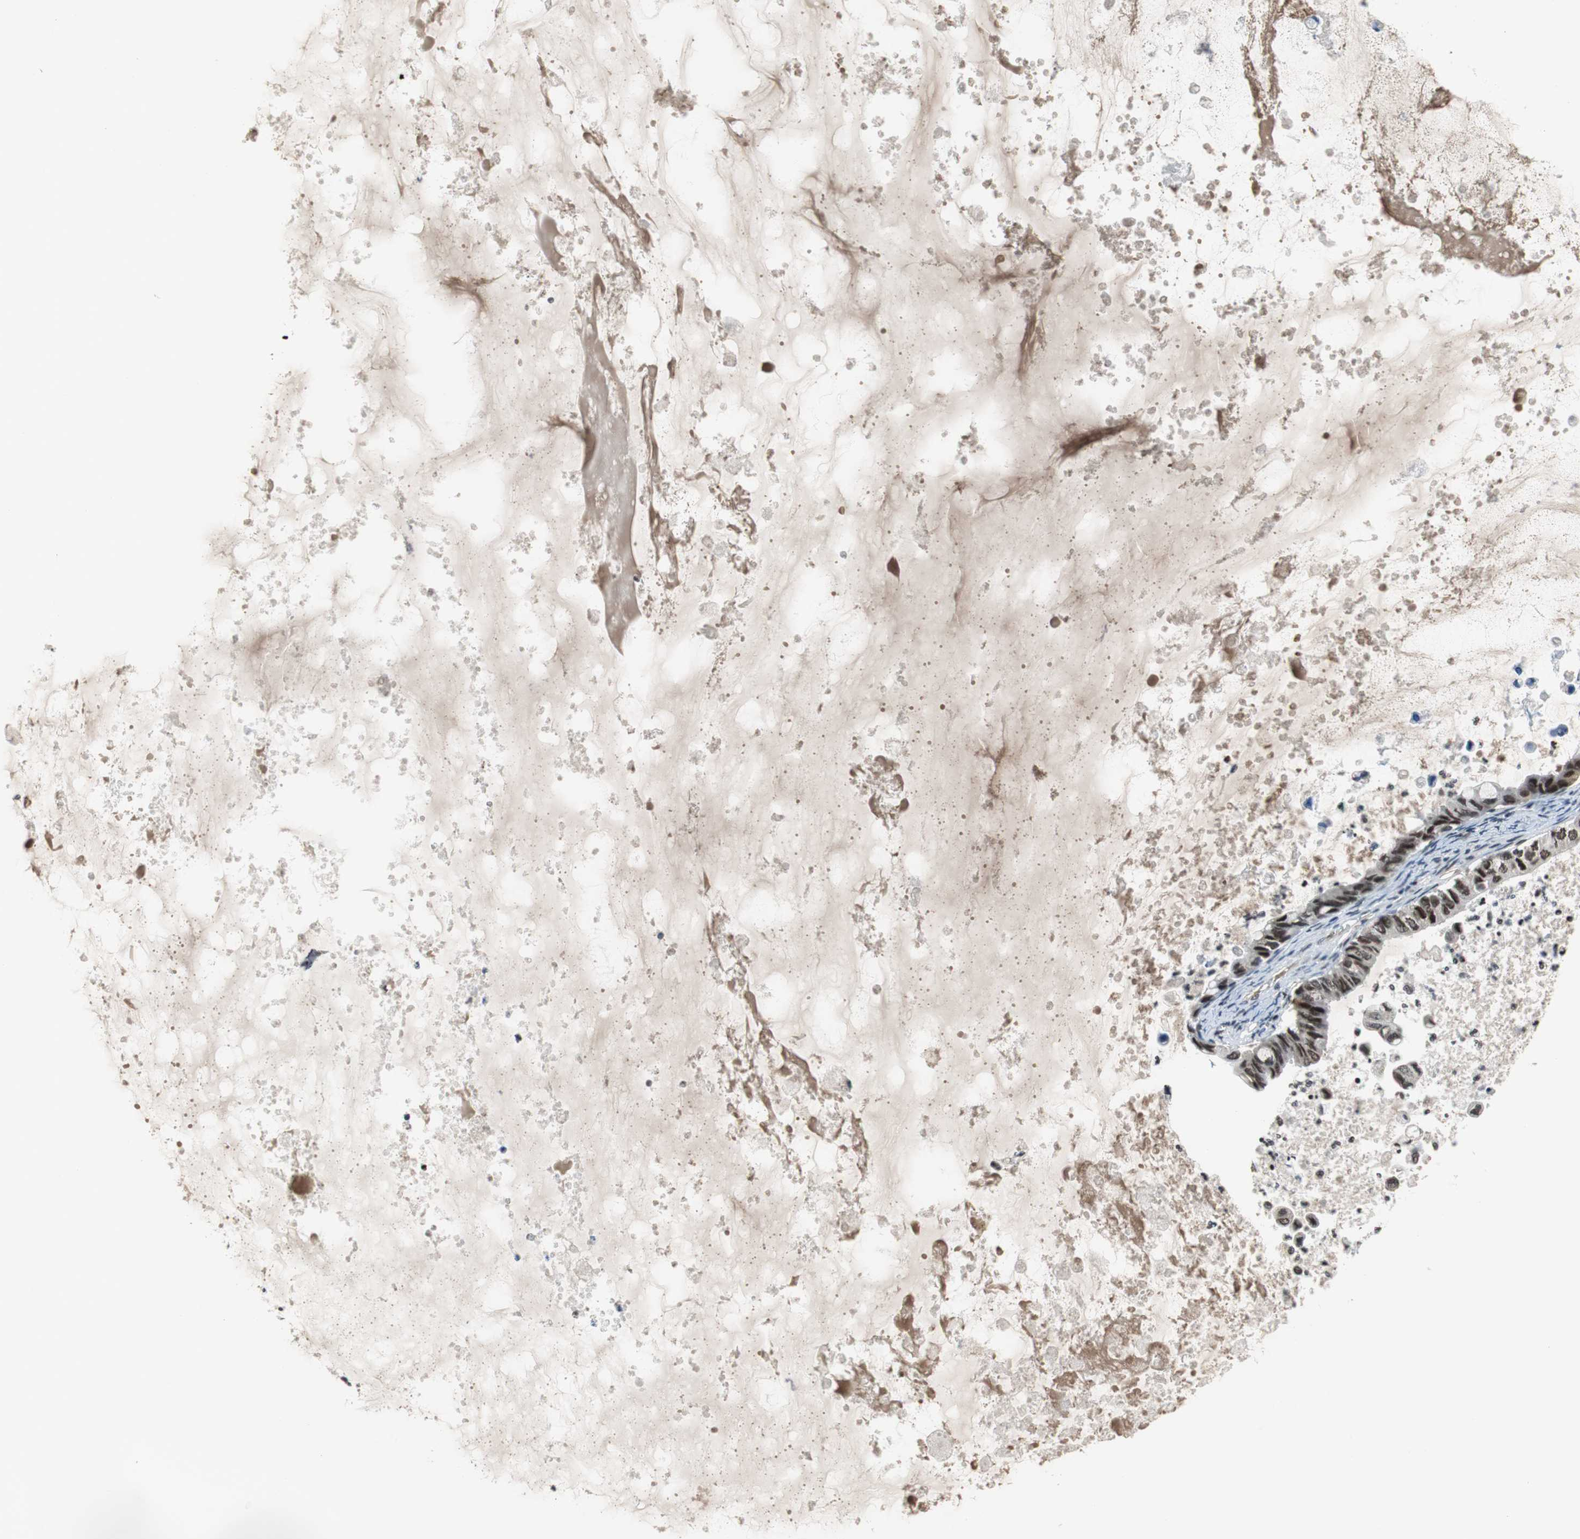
{"staining": {"intensity": "strong", "quantity": ">75%", "location": "nuclear"}, "tissue": "ovarian cancer", "cell_type": "Tumor cells", "image_type": "cancer", "snomed": [{"axis": "morphology", "description": "Cystadenocarcinoma, mucinous, NOS"}, {"axis": "topography", "description": "Ovary"}], "caption": "Mucinous cystadenocarcinoma (ovarian) stained with a brown dye exhibits strong nuclear positive positivity in approximately >75% of tumor cells.", "gene": "REST", "patient": {"sex": "female", "age": 80}}